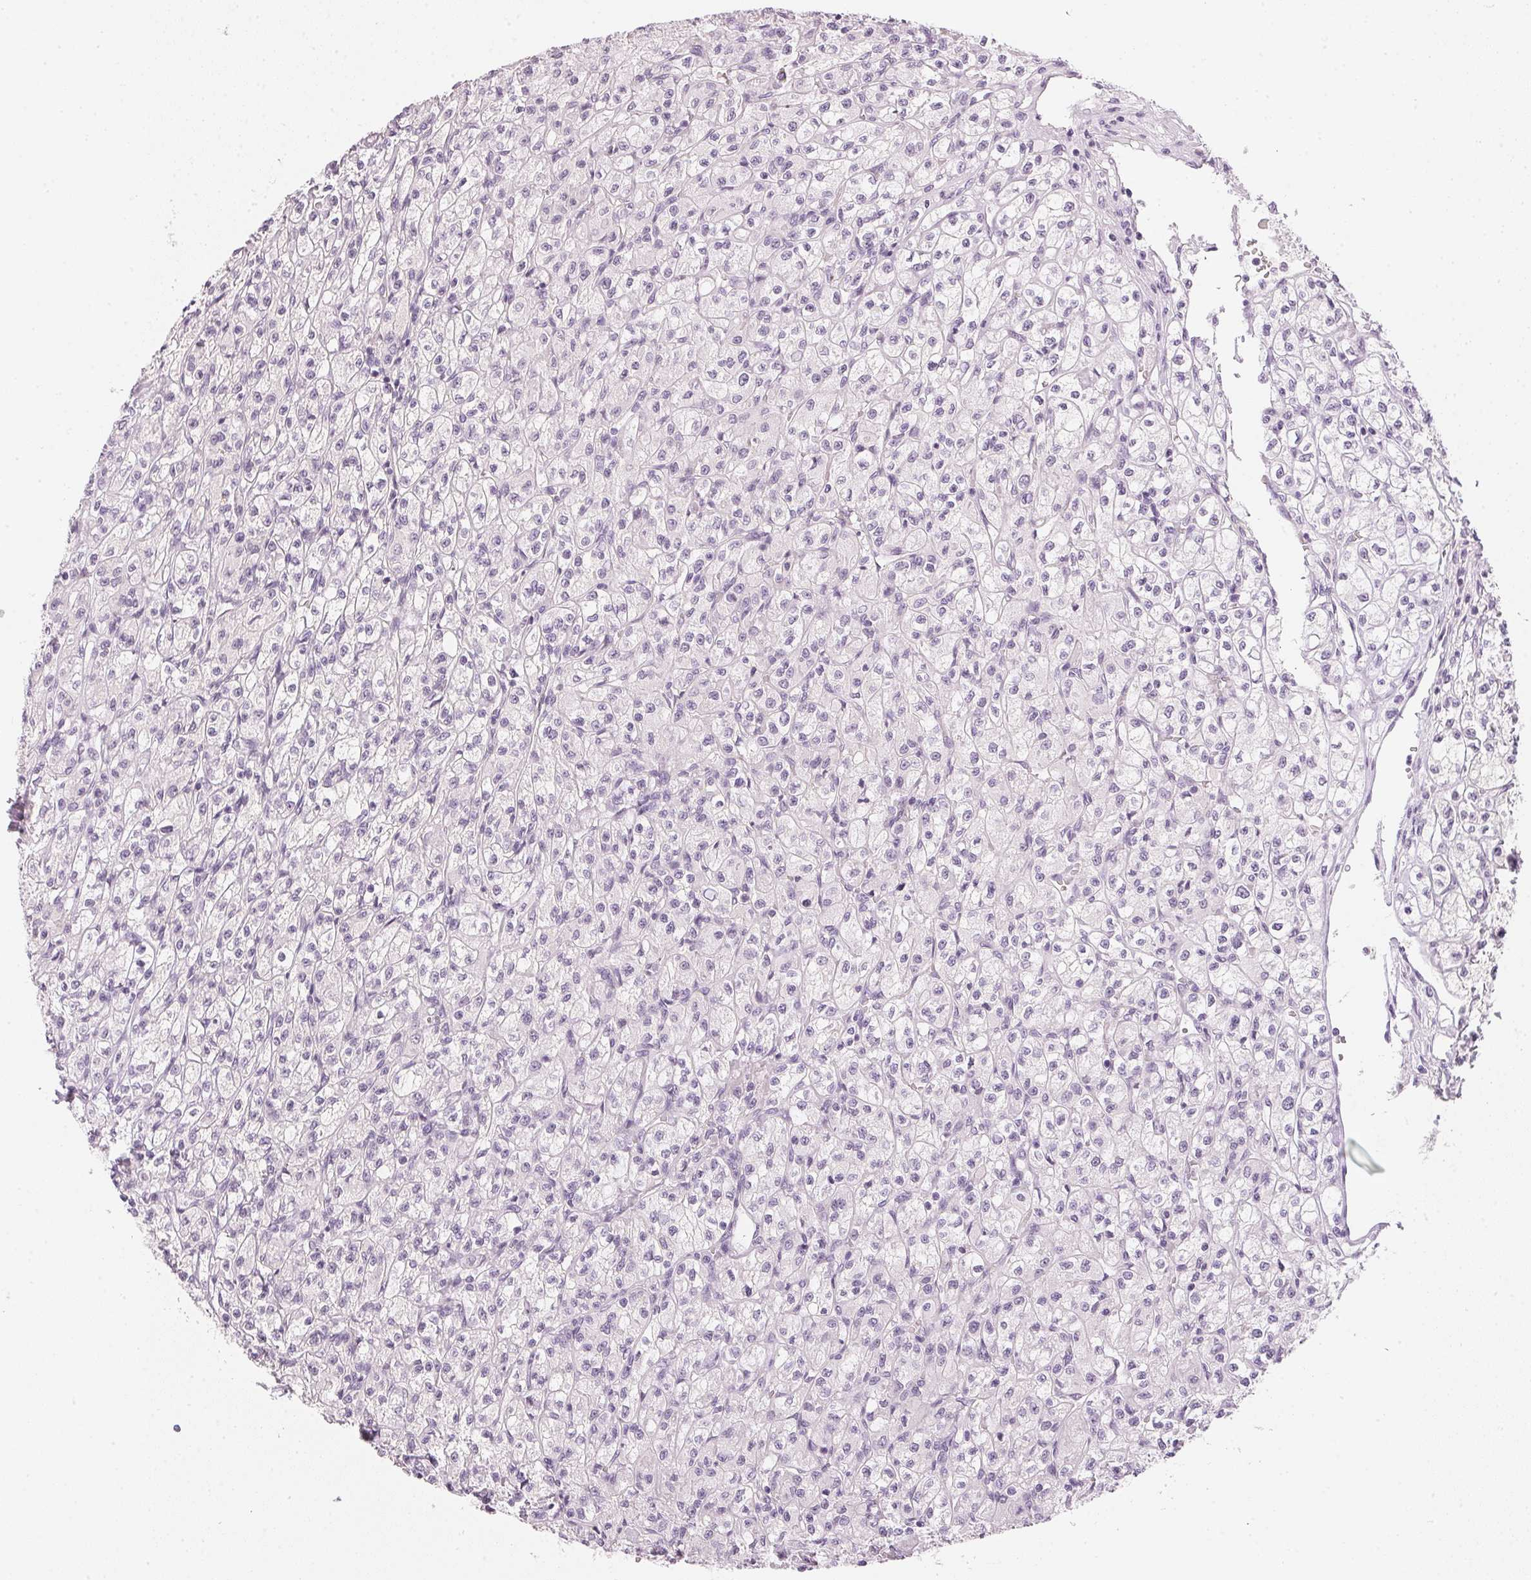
{"staining": {"intensity": "negative", "quantity": "none", "location": "none"}, "tissue": "renal cancer", "cell_type": "Tumor cells", "image_type": "cancer", "snomed": [{"axis": "morphology", "description": "Adenocarcinoma, NOS"}, {"axis": "topography", "description": "Kidney"}], "caption": "High magnification brightfield microscopy of adenocarcinoma (renal) stained with DAB (3,3'-diaminobenzidine) (brown) and counterstained with hematoxylin (blue): tumor cells show no significant staining.", "gene": "CHST4", "patient": {"sex": "female", "age": 70}}